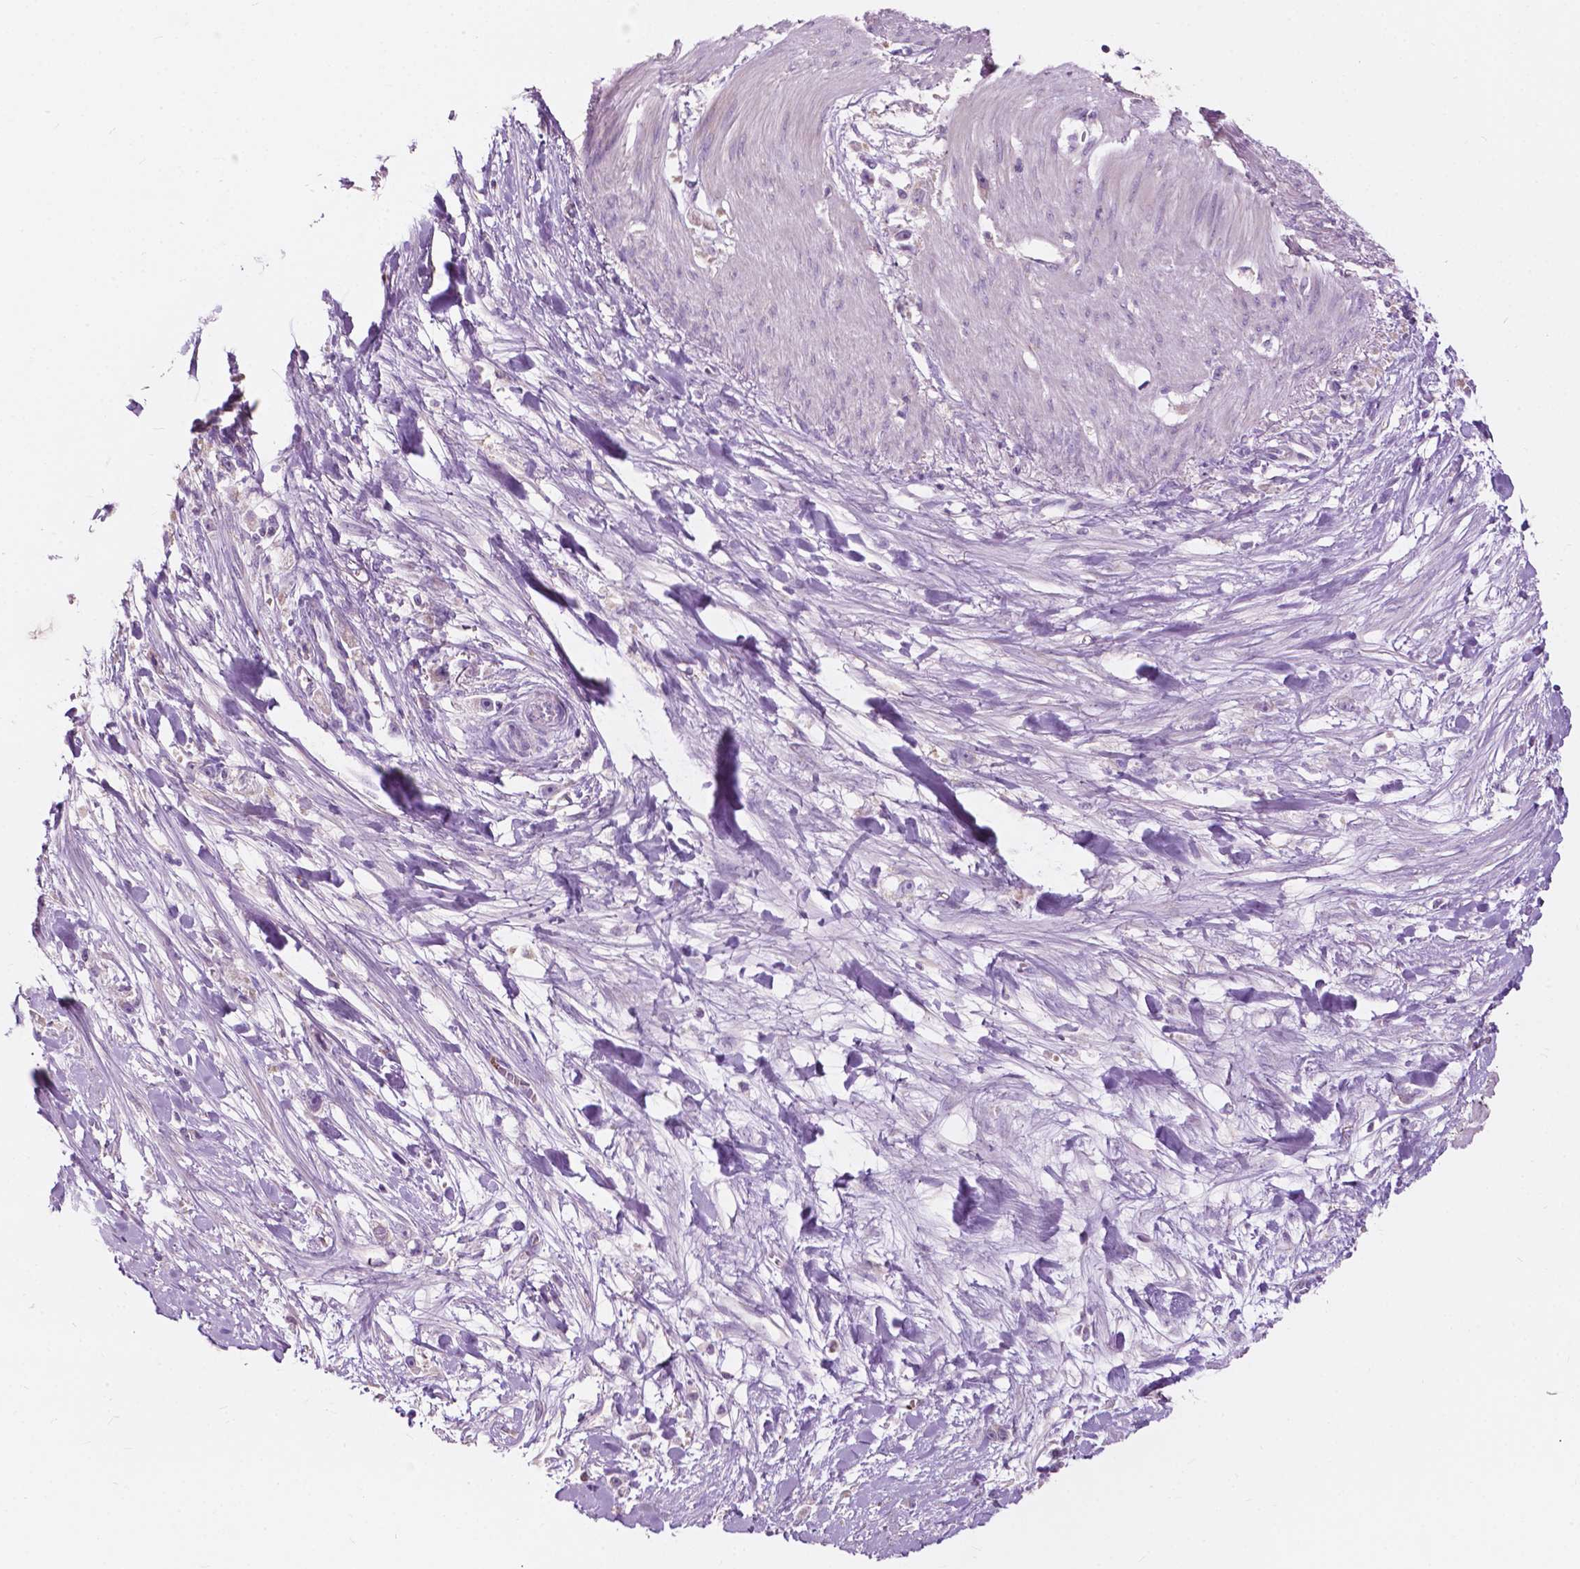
{"staining": {"intensity": "negative", "quantity": "none", "location": "none"}, "tissue": "stomach cancer", "cell_type": "Tumor cells", "image_type": "cancer", "snomed": [{"axis": "morphology", "description": "Adenocarcinoma, NOS"}, {"axis": "topography", "description": "Stomach"}], "caption": "IHC image of stomach adenocarcinoma stained for a protein (brown), which exhibits no expression in tumor cells.", "gene": "NDUFS1", "patient": {"sex": "female", "age": 59}}